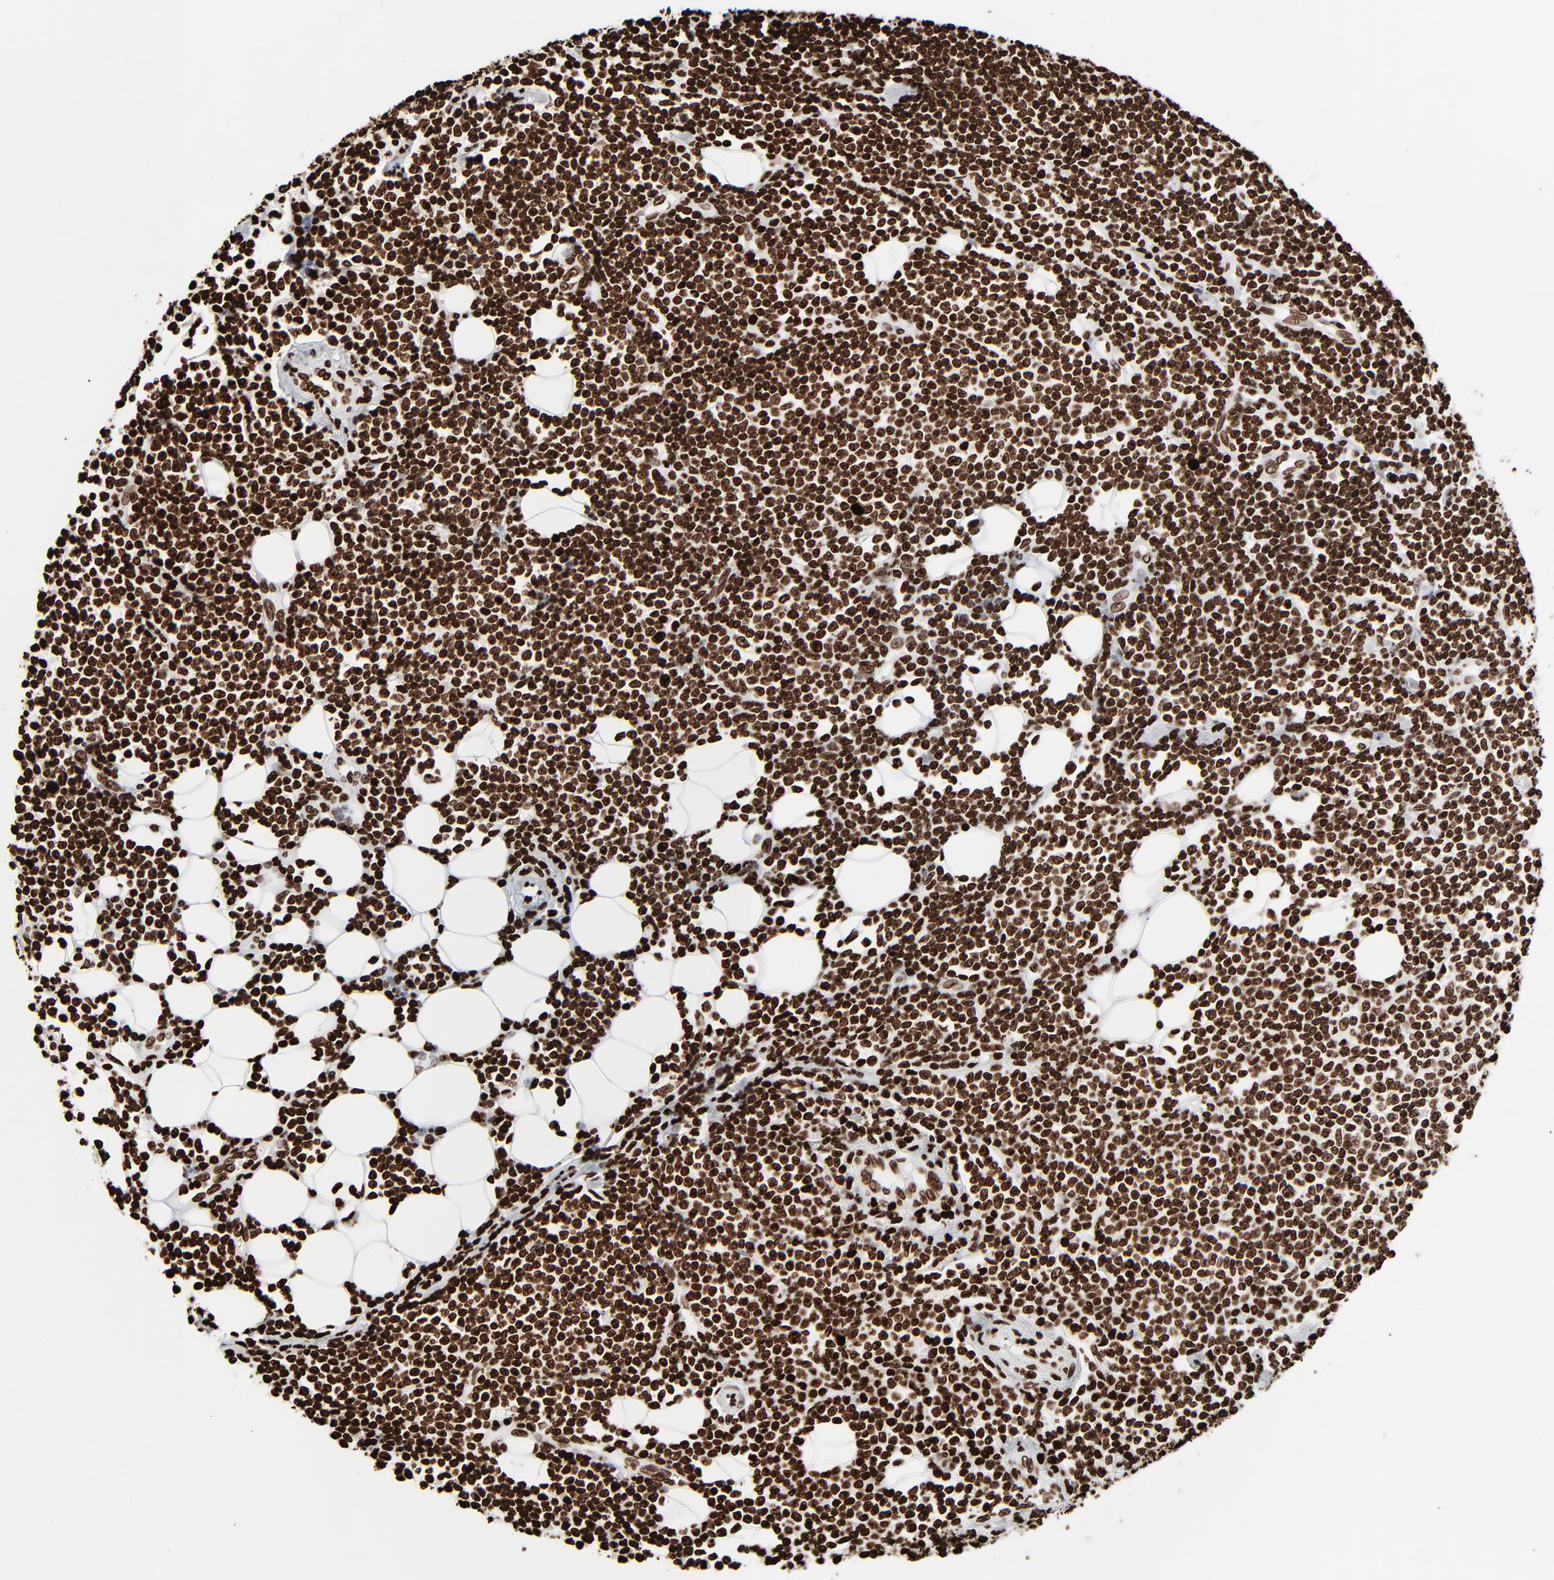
{"staining": {"intensity": "strong", "quantity": ">75%", "location": "nuclear"}, "tissue": "lymphoma", "cell_type": "Tumor cells", "image_type": "cancer", "snomed": [{"axis": "morphology", "description": "Malignant lymphoma, non-Hodgkin's type, Low grade"}, {"axis": "topography", "description": "Soft tissue"}], "caption": "Low-grade malignant lymphoma, non-Hodgkin's type was stained to show a protein in brown. There is high levels of strong nuclear staining in about >75% of tumor cells.", "gene": "H3-4", "patient": {"sex": "male", "age": 92}}